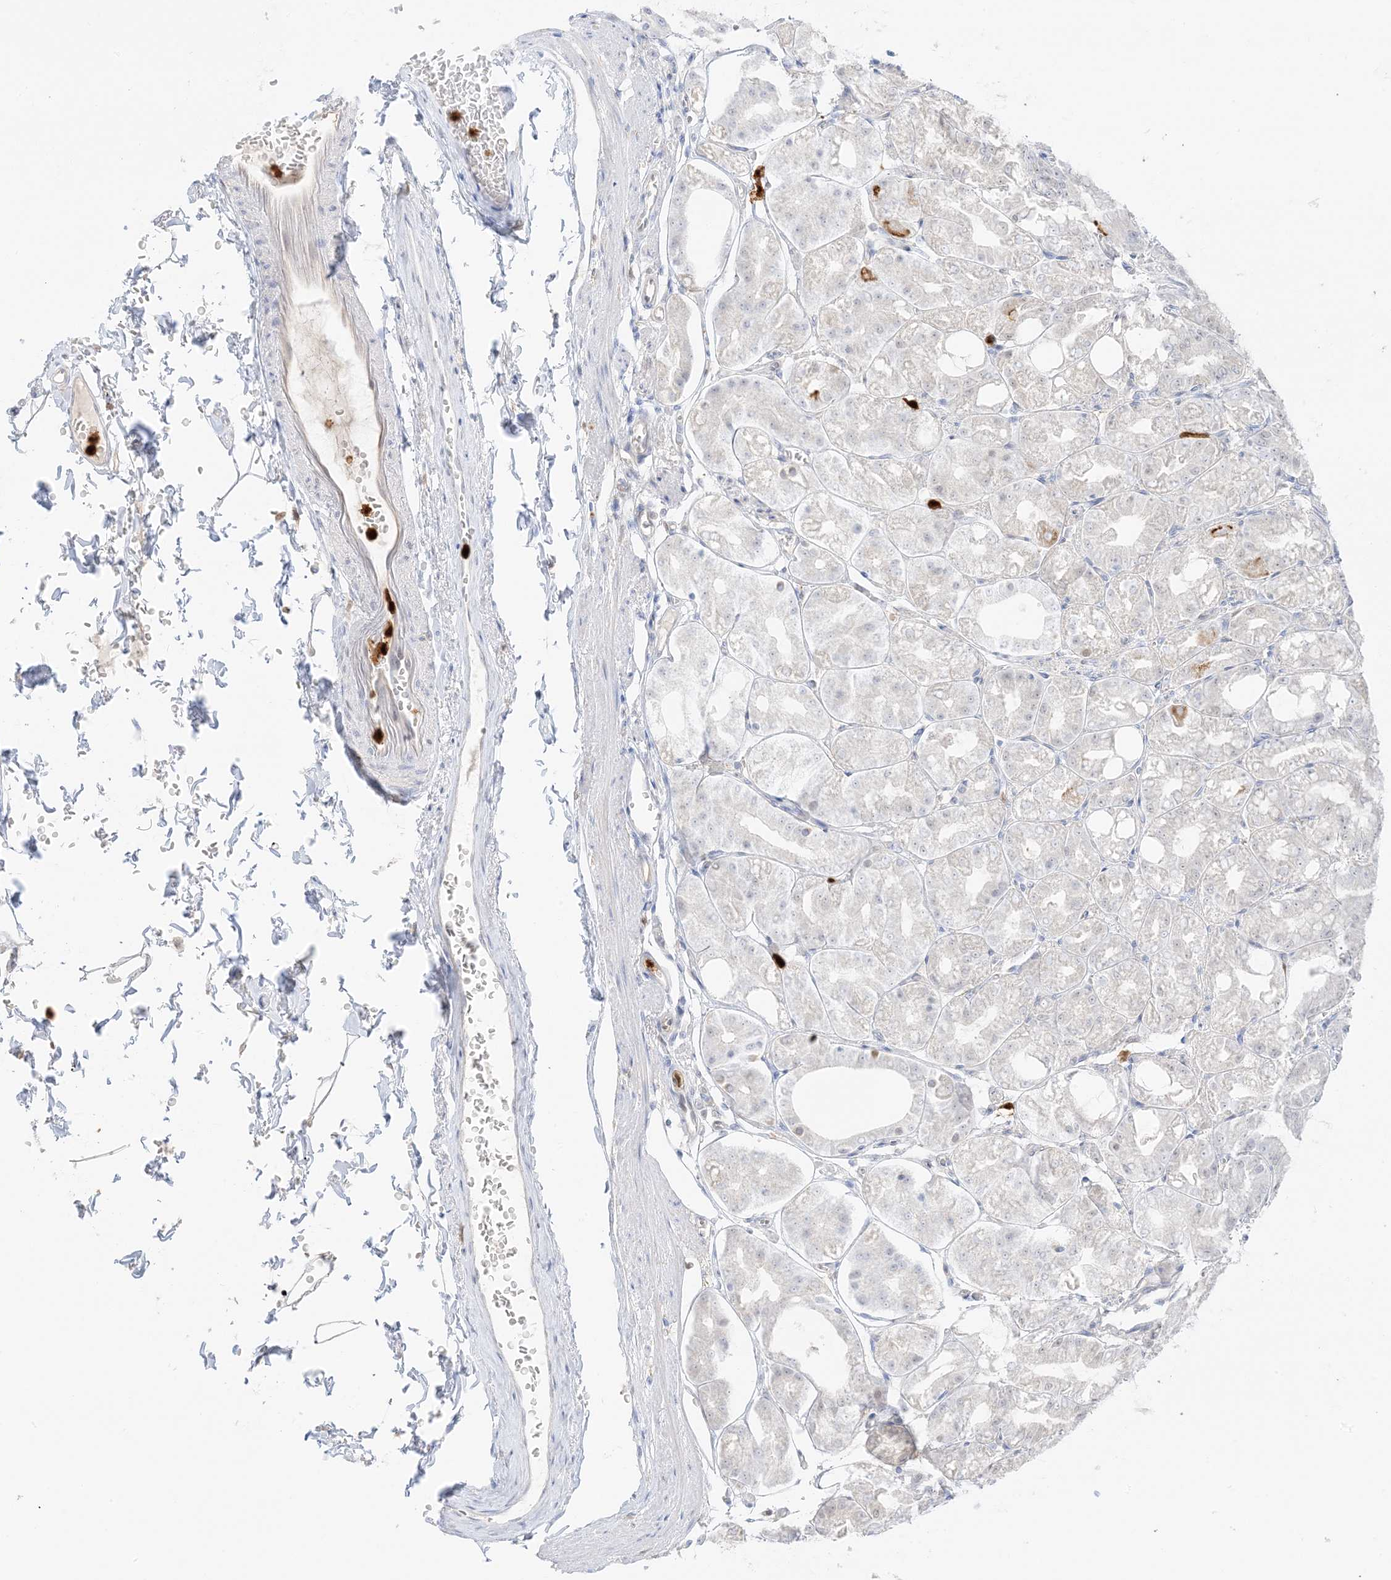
{"staining": {"intensity": "negative", "quantity": "none", "location": "none"}, "tissue": "stomach", "cell_type": "Glandular cells", "image_type": "normal", "snomed": [{"axis": "morphology", "description": "Normal tissue, NOS"}, {"axis": "topography", "description": "Stomach, lower"}], "caption": "Immunohistochemistry image of unremarkable stomach: stomach stained with DAB (3,3'-diaminobenzidine) shows no significant protein expression in glandular cells. (DAB (3,3'-diaminobenzidine) immunohistochemistry visualized using brightfield microscopy, high magnification).", "gene": "GCA", "patient": {"sex": "male", "age": 71}}